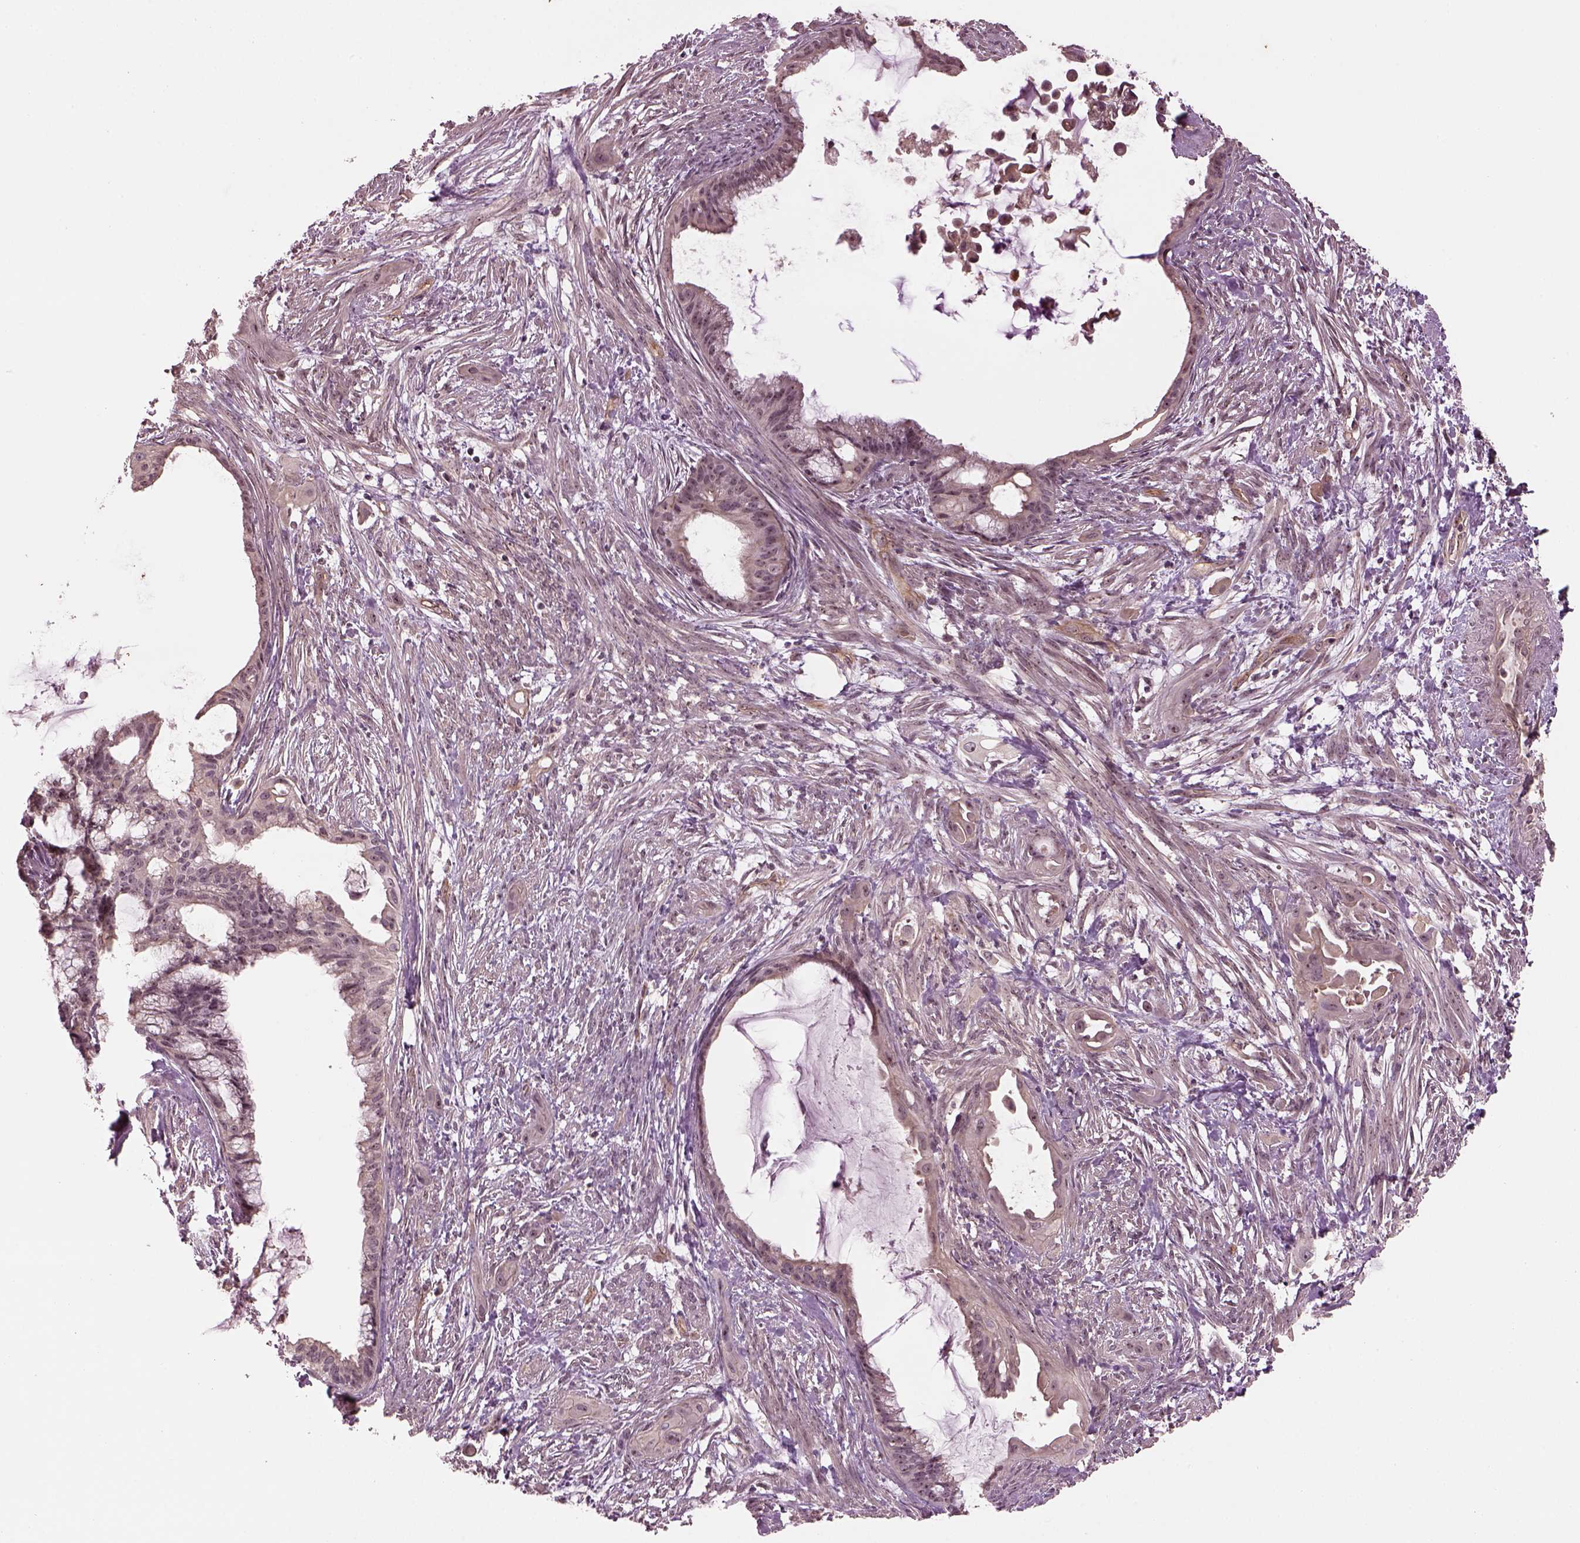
{"staining": {"intensity": "weak", "quantity": "25%-75%", "location": "cytoplasmic/membranous,nuclear"}, "tissue": "endometrial cancer", "cell_type": "Tumor cells", "image_type": "cancer", "snomed": [{"axis": "morphology", "description": "Adenocarcinoma, NOS"}, {"axis": "topography", "description": "Endometrium"}], "caption": "Human endometrial cancer stained for a protein (brown) displays weak cytoplasmic/membranous and nuclear positive expression in approximately 25%-75% of tumor cells.", "gene": "GNRH1", "patient": {"sex": "female", "age": 86}}